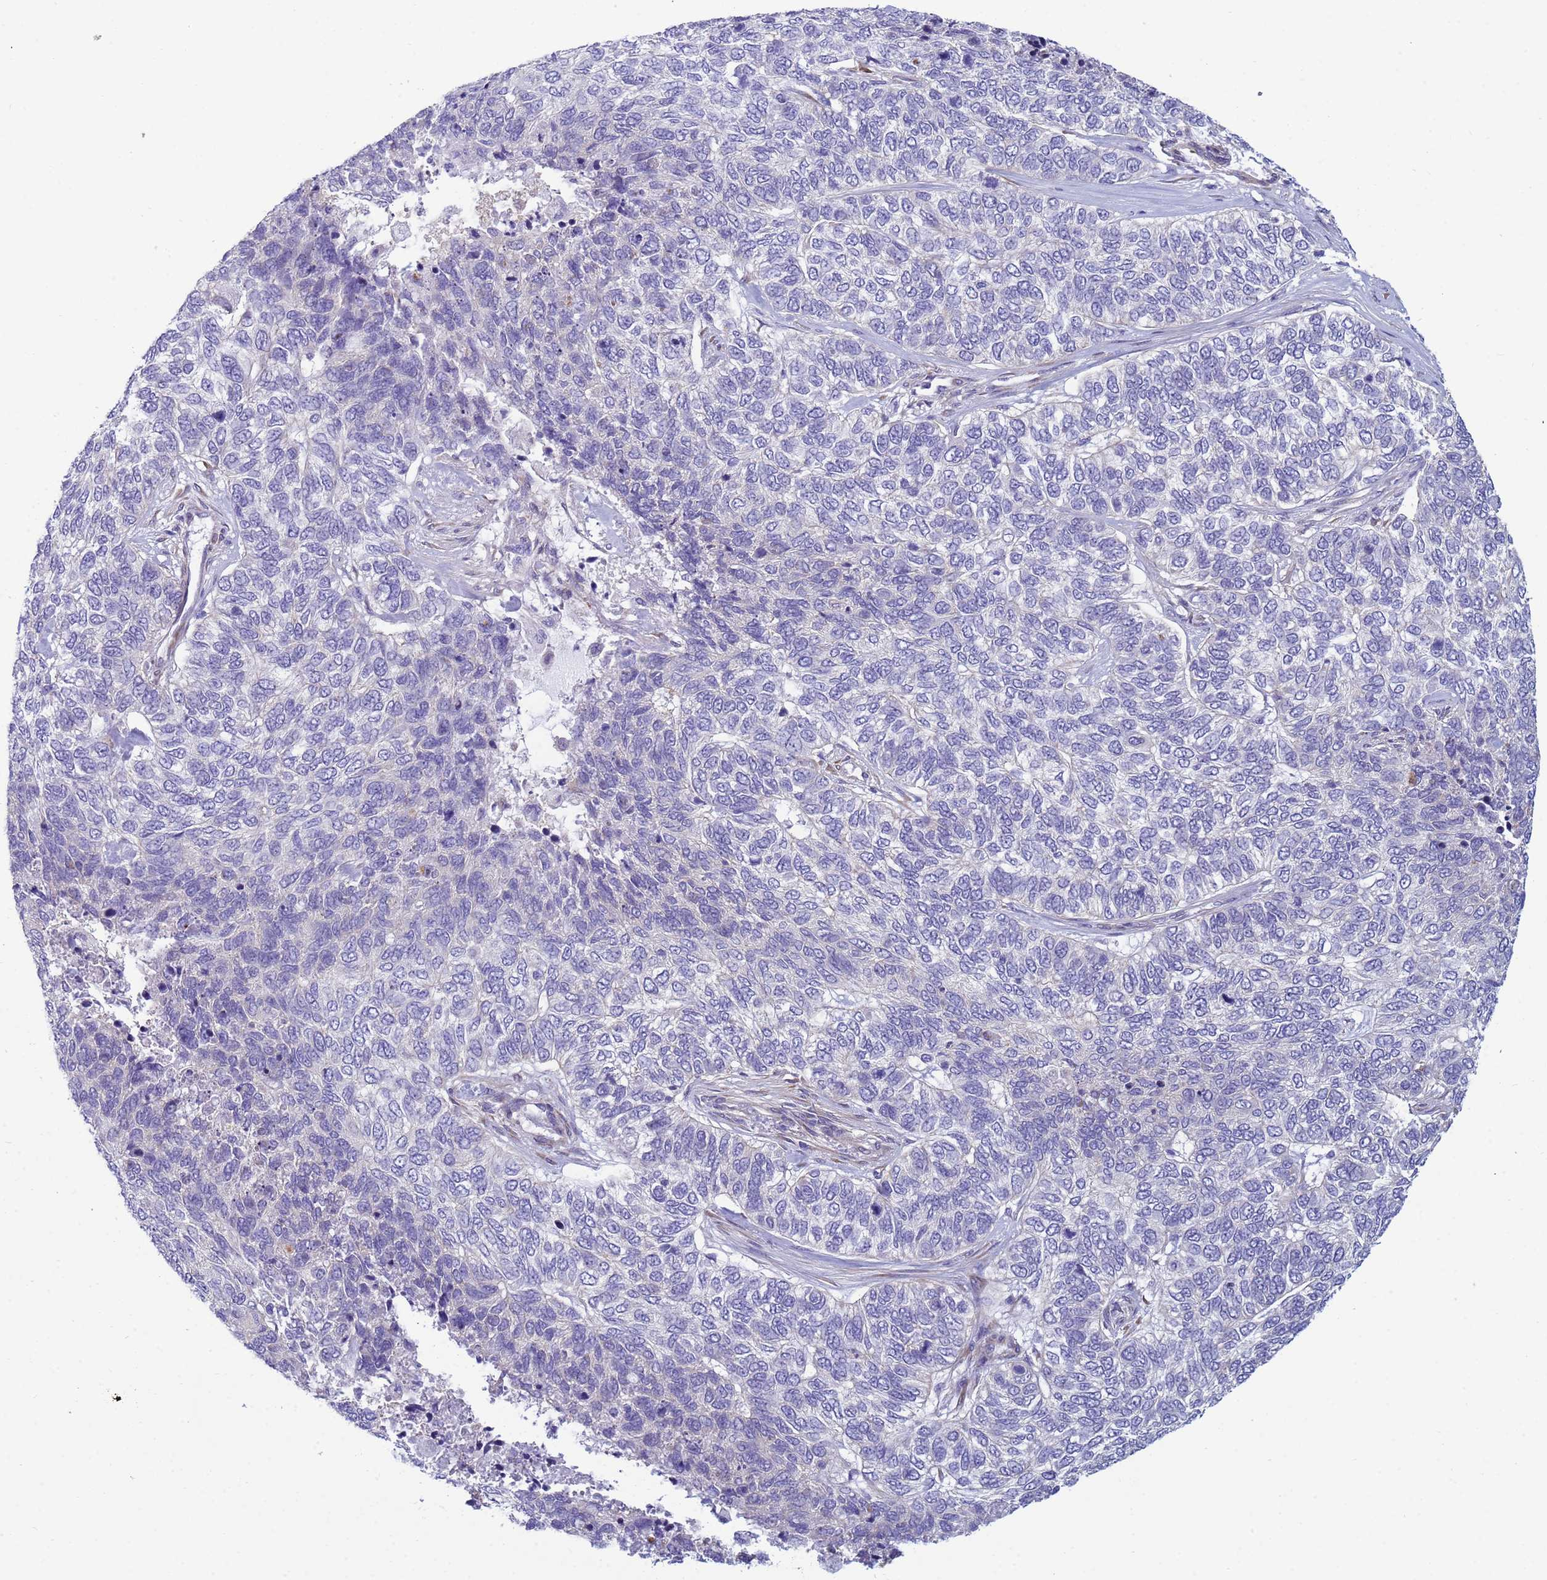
{"staining": {"intensity": "negative", "quantity": "none", "location": "none"}, "tissue": "skin cancer", "cell_type": "Tumor cells", "image_type": "cancer", "snomed": [{"axis": "morphology", "description": "Basal cell carcinoma"}, {"axis": "topography", "description": "Skin"}], "caption": "Basal cell carcinoma (skin) stained for a protein using immunohistochemistry displays no positivity tumor cells.", "gene": "TRPC6", "patient": {"sex": "female", "age": 65}}